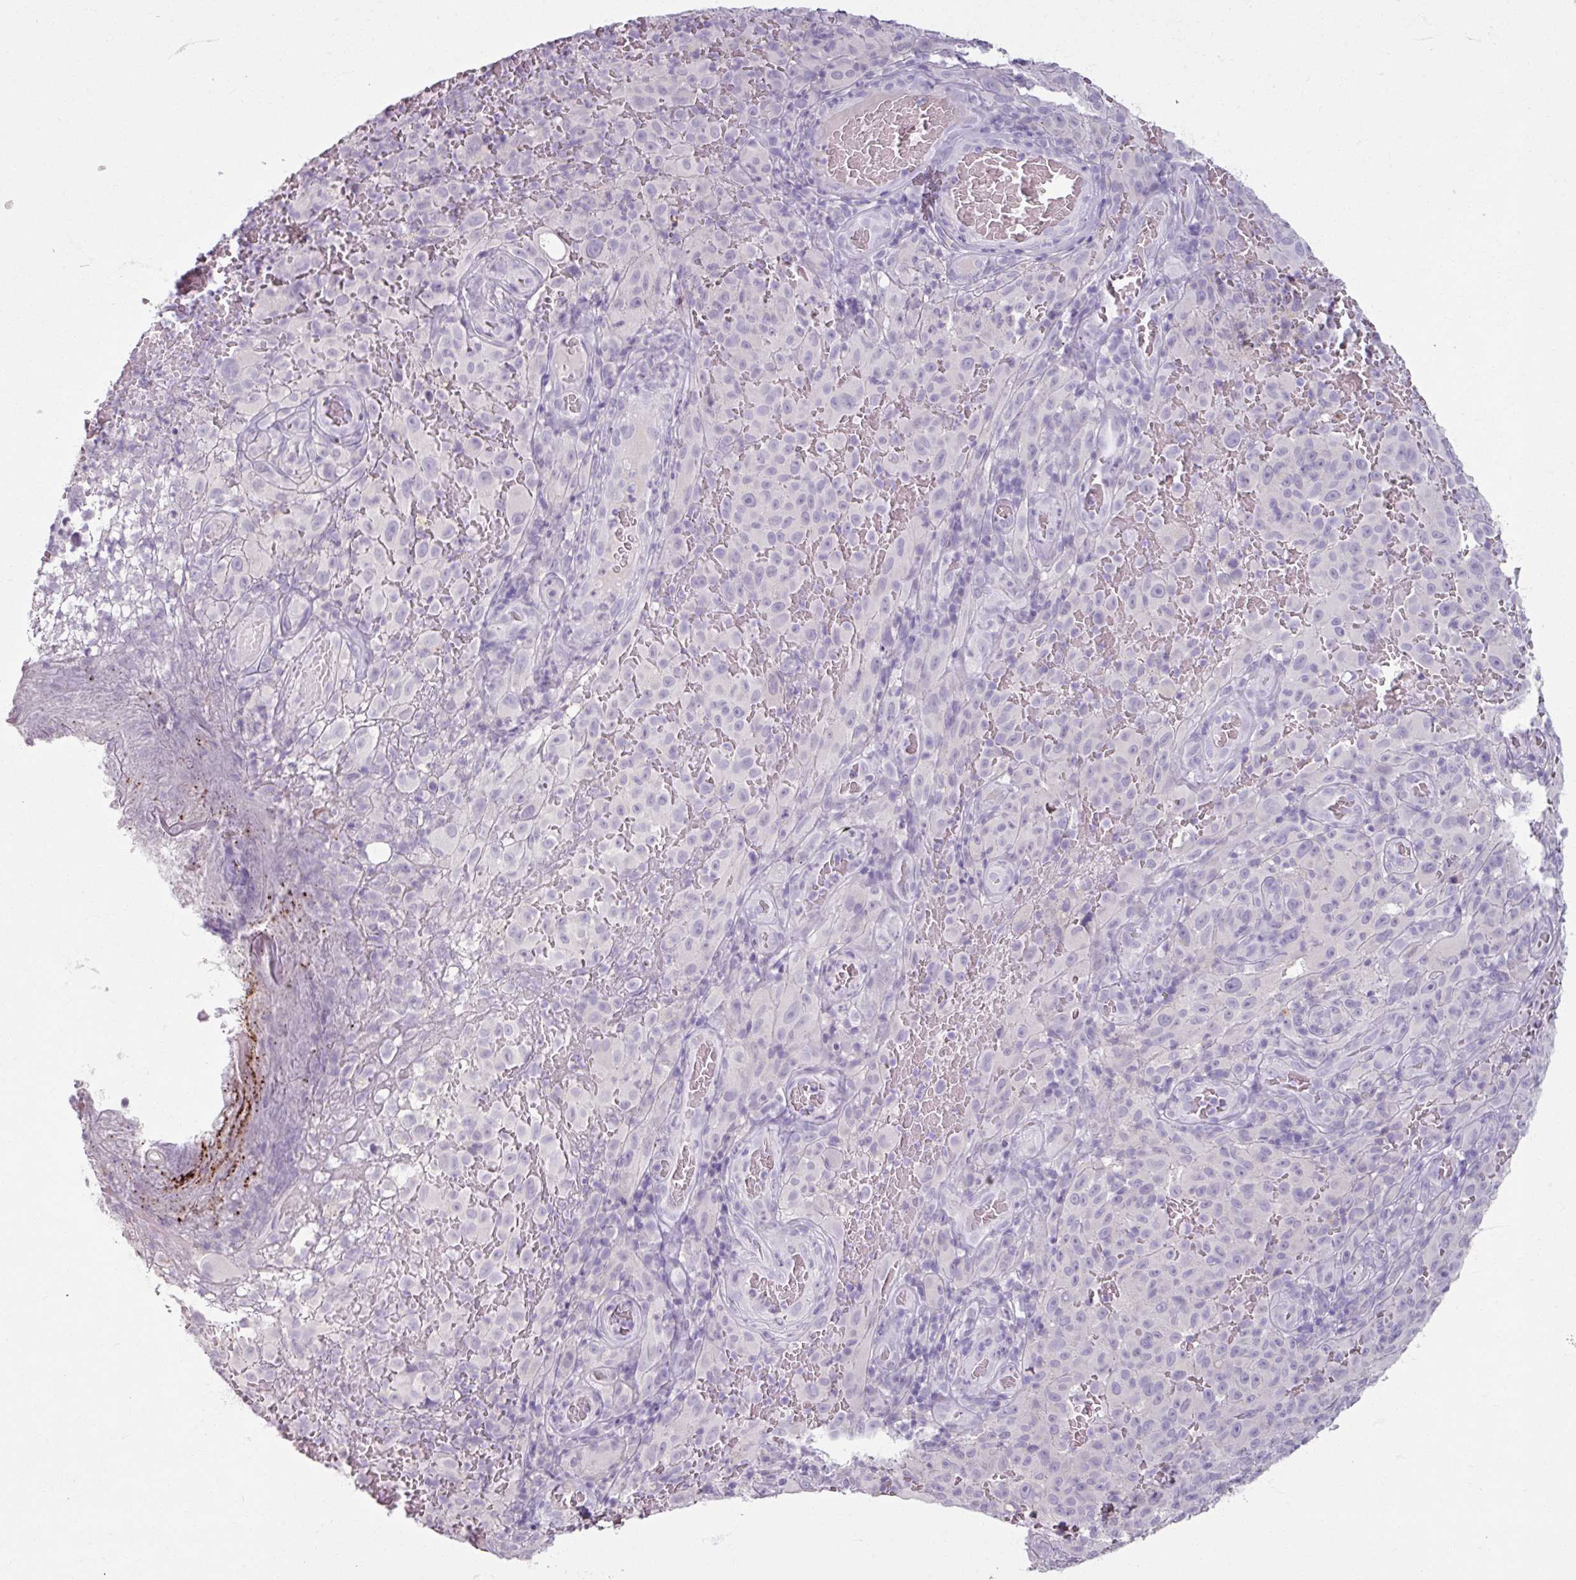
{"staining": {"intensity": "negative", "quantity": "none", "location": "none"}, "tissue": "melanoma", "cell_type": "Tumor cells", "image_type": "cancer", "snomed": [{"axis": "morphology", "description": "Malignant melanoma, NOS"}, {"axis": "topography", "description": "Skin"}], "caption": "High power microscopy histopathology image of an IHC micrograph of malignant melanoma, revealing no significant staining in tumor cells.", "gene": "SLC27A5", "patient": {"sex": "female", "age": 82}}